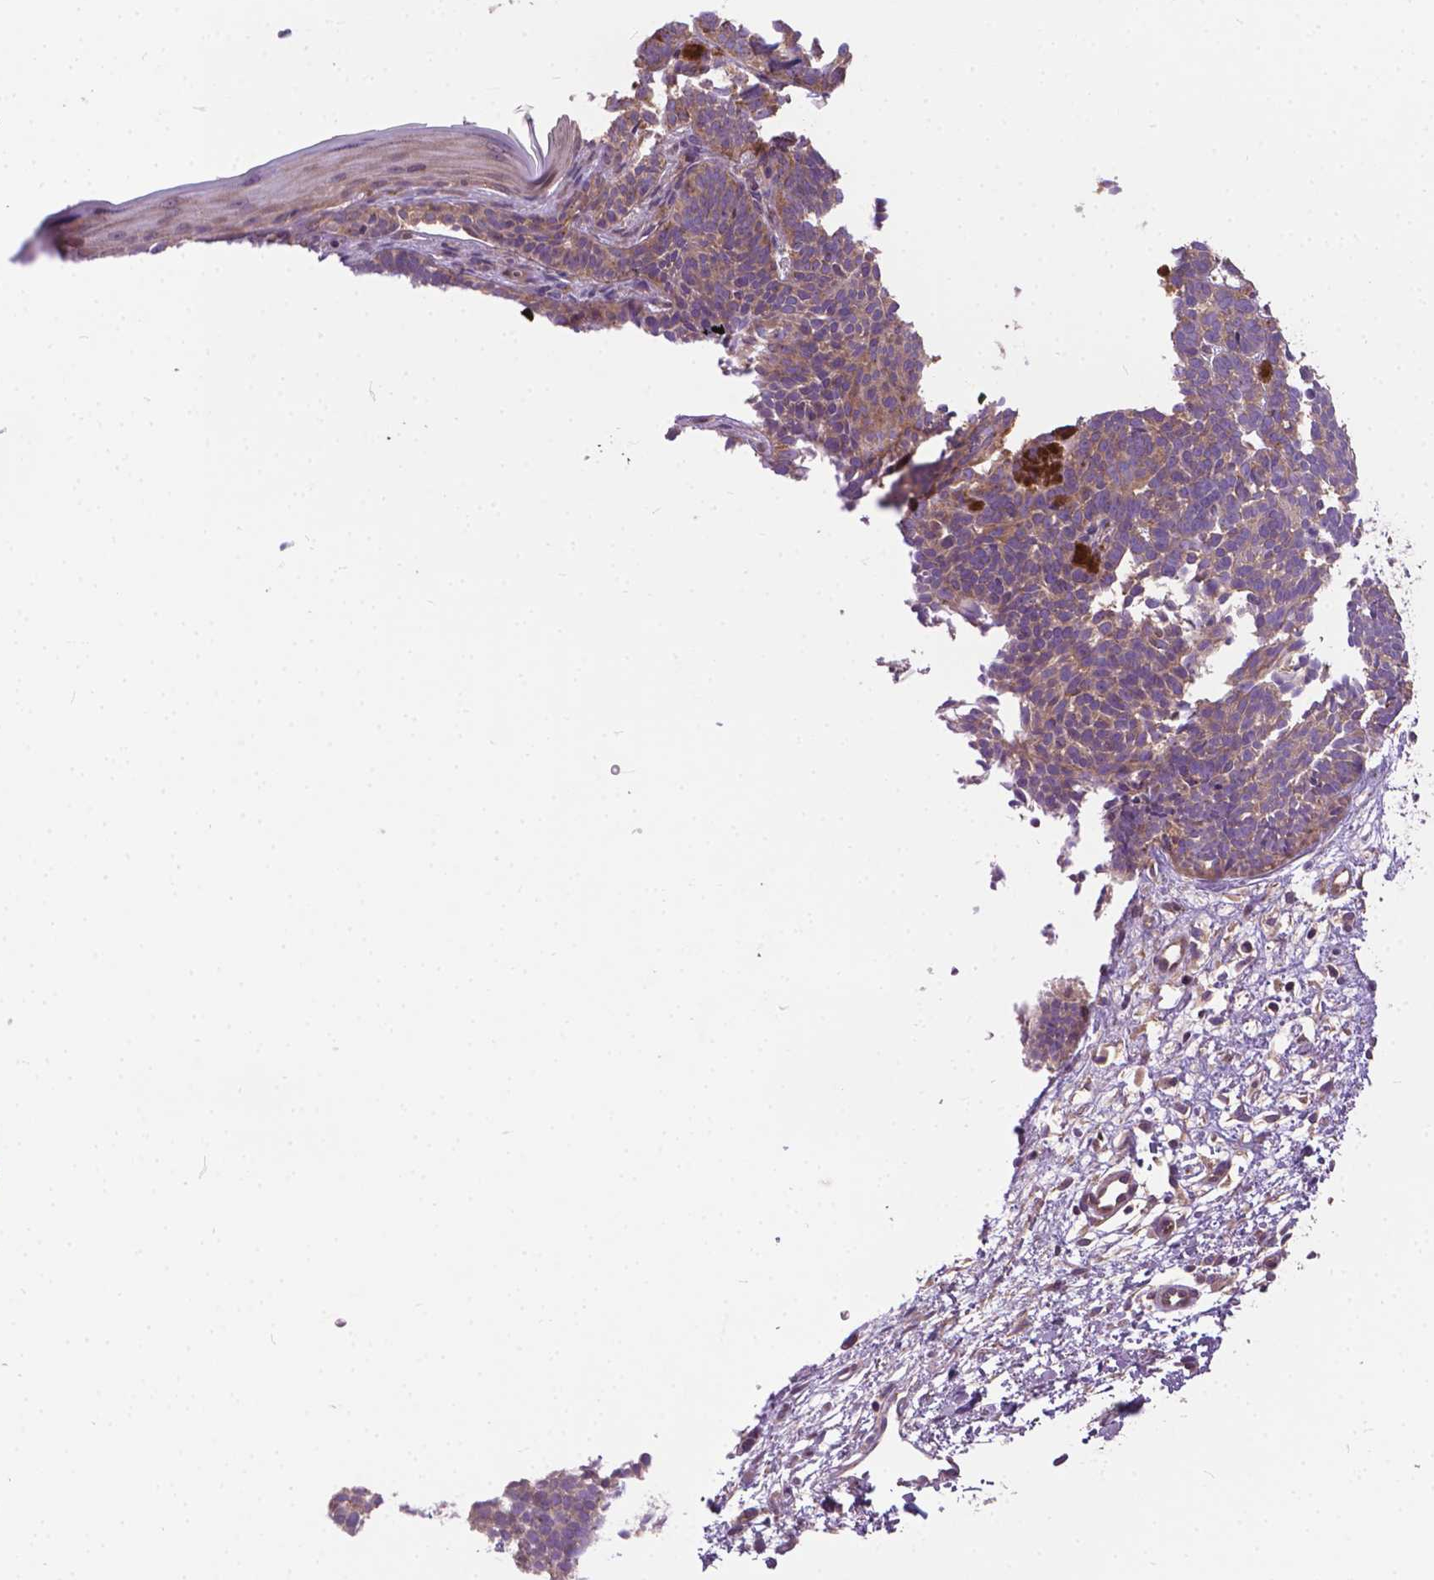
{"staining": {"intensity": "weak", "quantity": ">75%", "location": "cytoplasmic/membranous"}, "tissue": "skin cancer", "cell_type": "Tumor cells", "image_type": "cancer", "snomed": [{"axis": "morphology", "description": "Basal cell carcinoma"}, {"axis": "topography", "description": "Skin"}], "caption": "Immunohistochemical staining of human skin cancer exhibits low levels of weak cytoplasmic/membranous protein positivity in approximately >75% of tumor cells. (Stains: DAB (3,3'-diaminobenzidine) in brown, nuclei in blue, Microscopy: brightfield microscopy at high magnification).", "gene": "MZT1", "patient": {"sex": "female", "age": 85}}